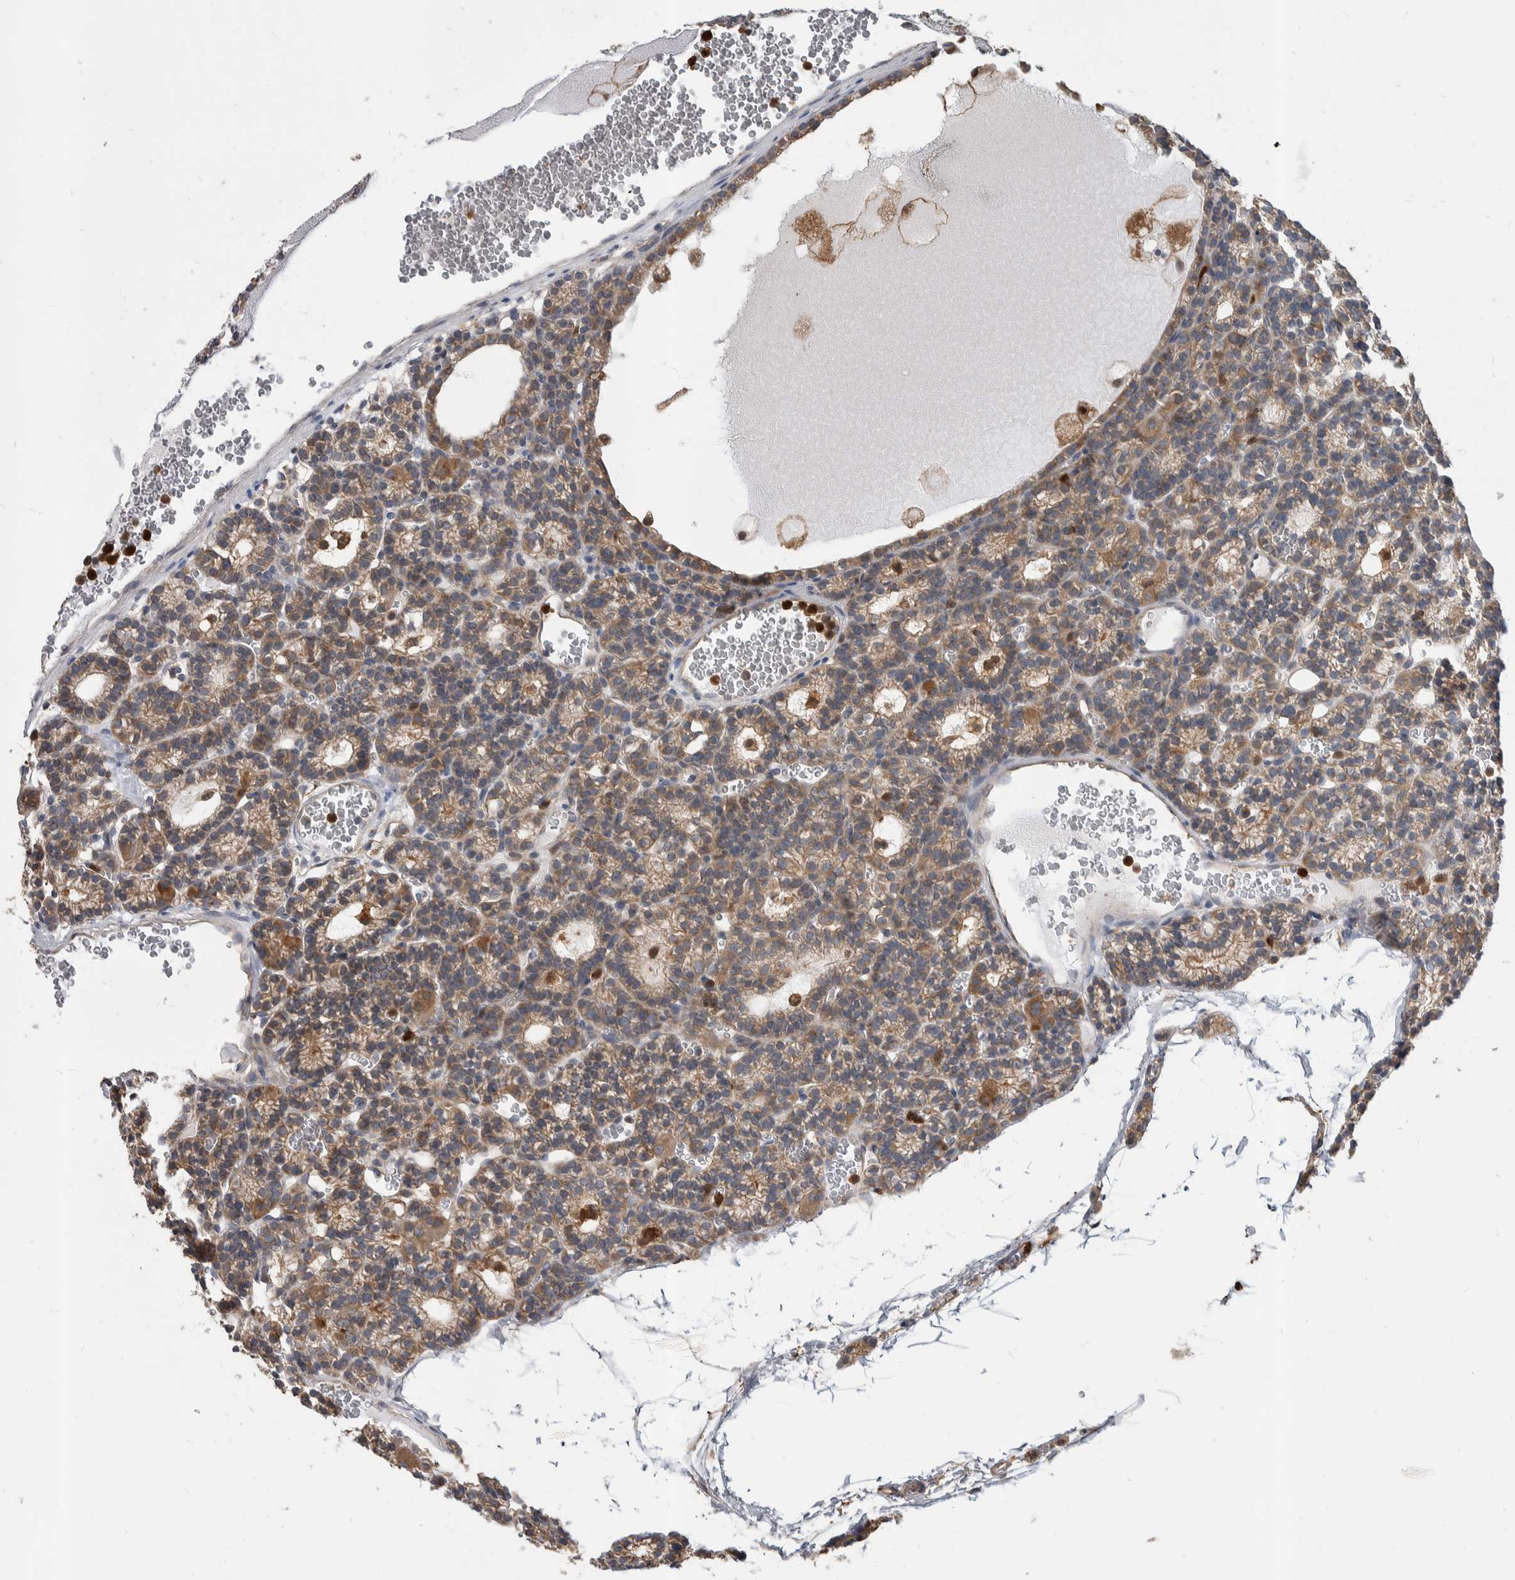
{"staining": {"intensity": "moderate", "quantity": ">75%", "location": "cytoplasmic/membranous"}, "tissue": "parathyroid gland", "cell_type": "Glandular cells", "image_type": "normal", "snomed": [{"axis": "morphology", "description": "Normal tissue, NOS"}, {"axis": "morphology", "description": "Adenoma, NOS"}, {"axis": "topography", "description": "Parathyroid gland"}], "caption": "IHC staining of normal parathyroid gland, which demonstrates medium levels of moderate cytoplasmic/membranous positivity in about >75% of glandular cells indicating moderate cytoplasmic/membranous protein positivity. The staining was performed using DAB (brown) for protein detection and nuclei were counterstained in hematoxylin (blue).", "gene": "SDCBP", "patient": {"sex": "female", "age": 58}}